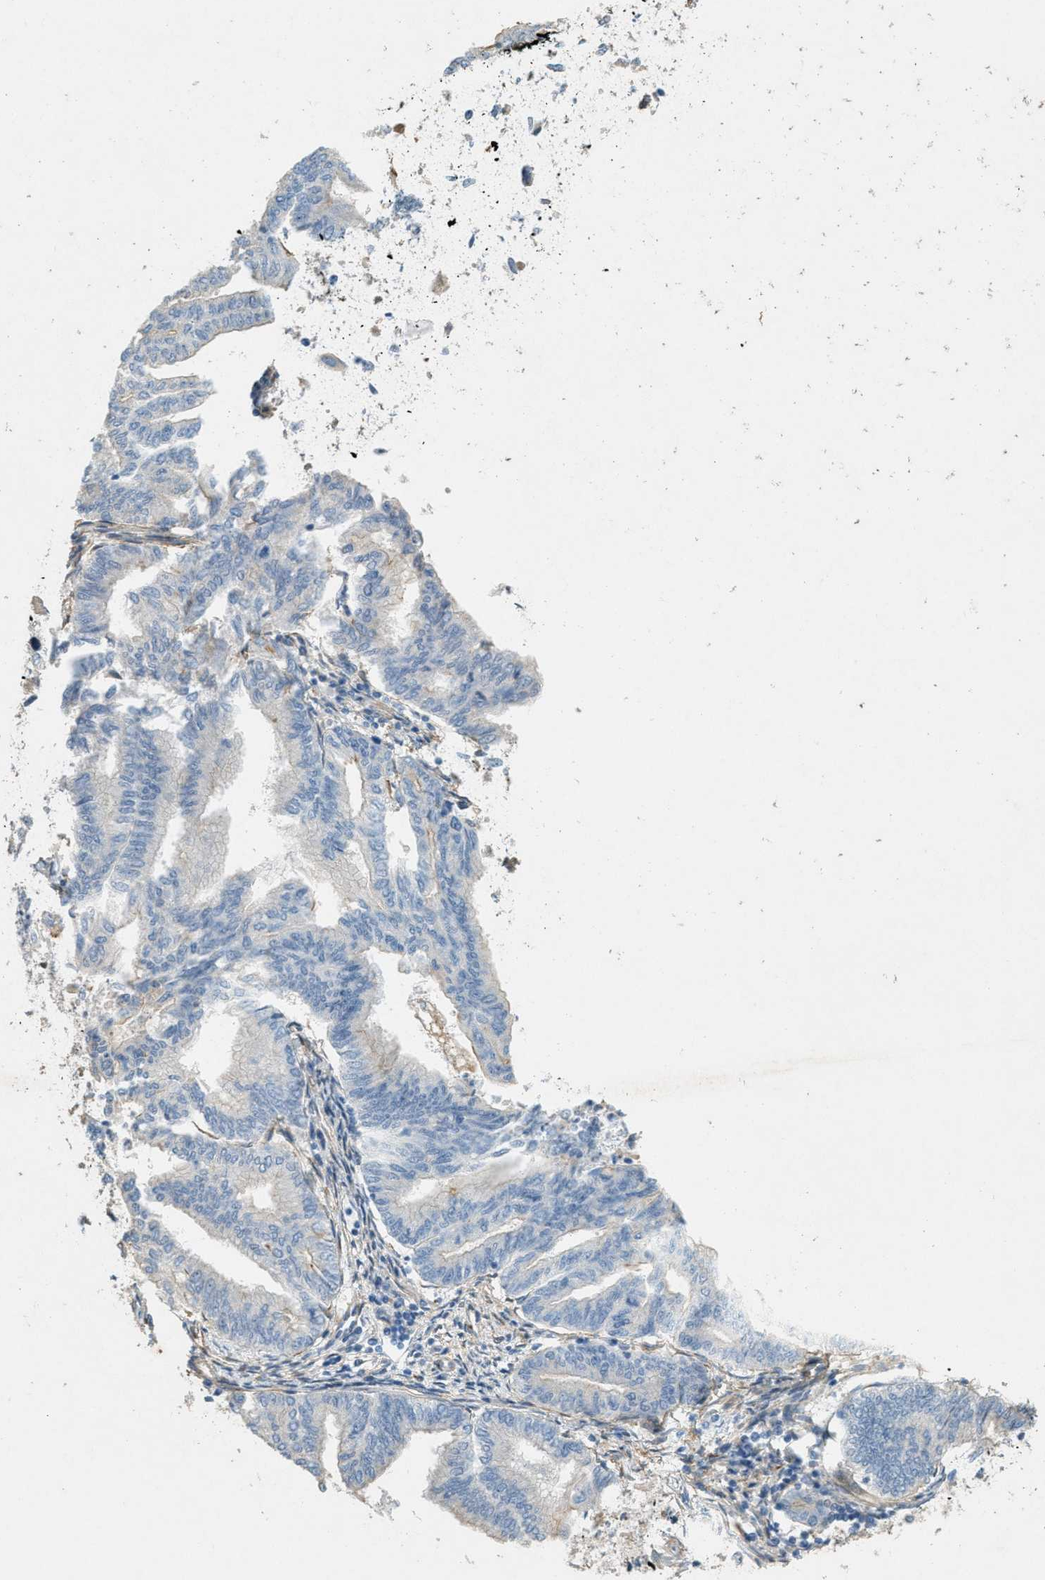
{"staining": {"intensity": "negative", "quantity": "none", "location": "none"}, "tissue": "endometrial cancer", "cell_type": "Tumor cells", "image_type": "cancer", "snomed": [{"axis": "morphology", "description": "Adenocarcinoma, NOS"}, {"axis": "topography", "description": "Endometrium"}], "caption": "Endometrial cancer (adenocarcinoma) stained for a protein using immunohistochemistry reveals no staining tumor cells.", "gene": "ADCY5", "patient": {"sex": "female", "age": 79}}